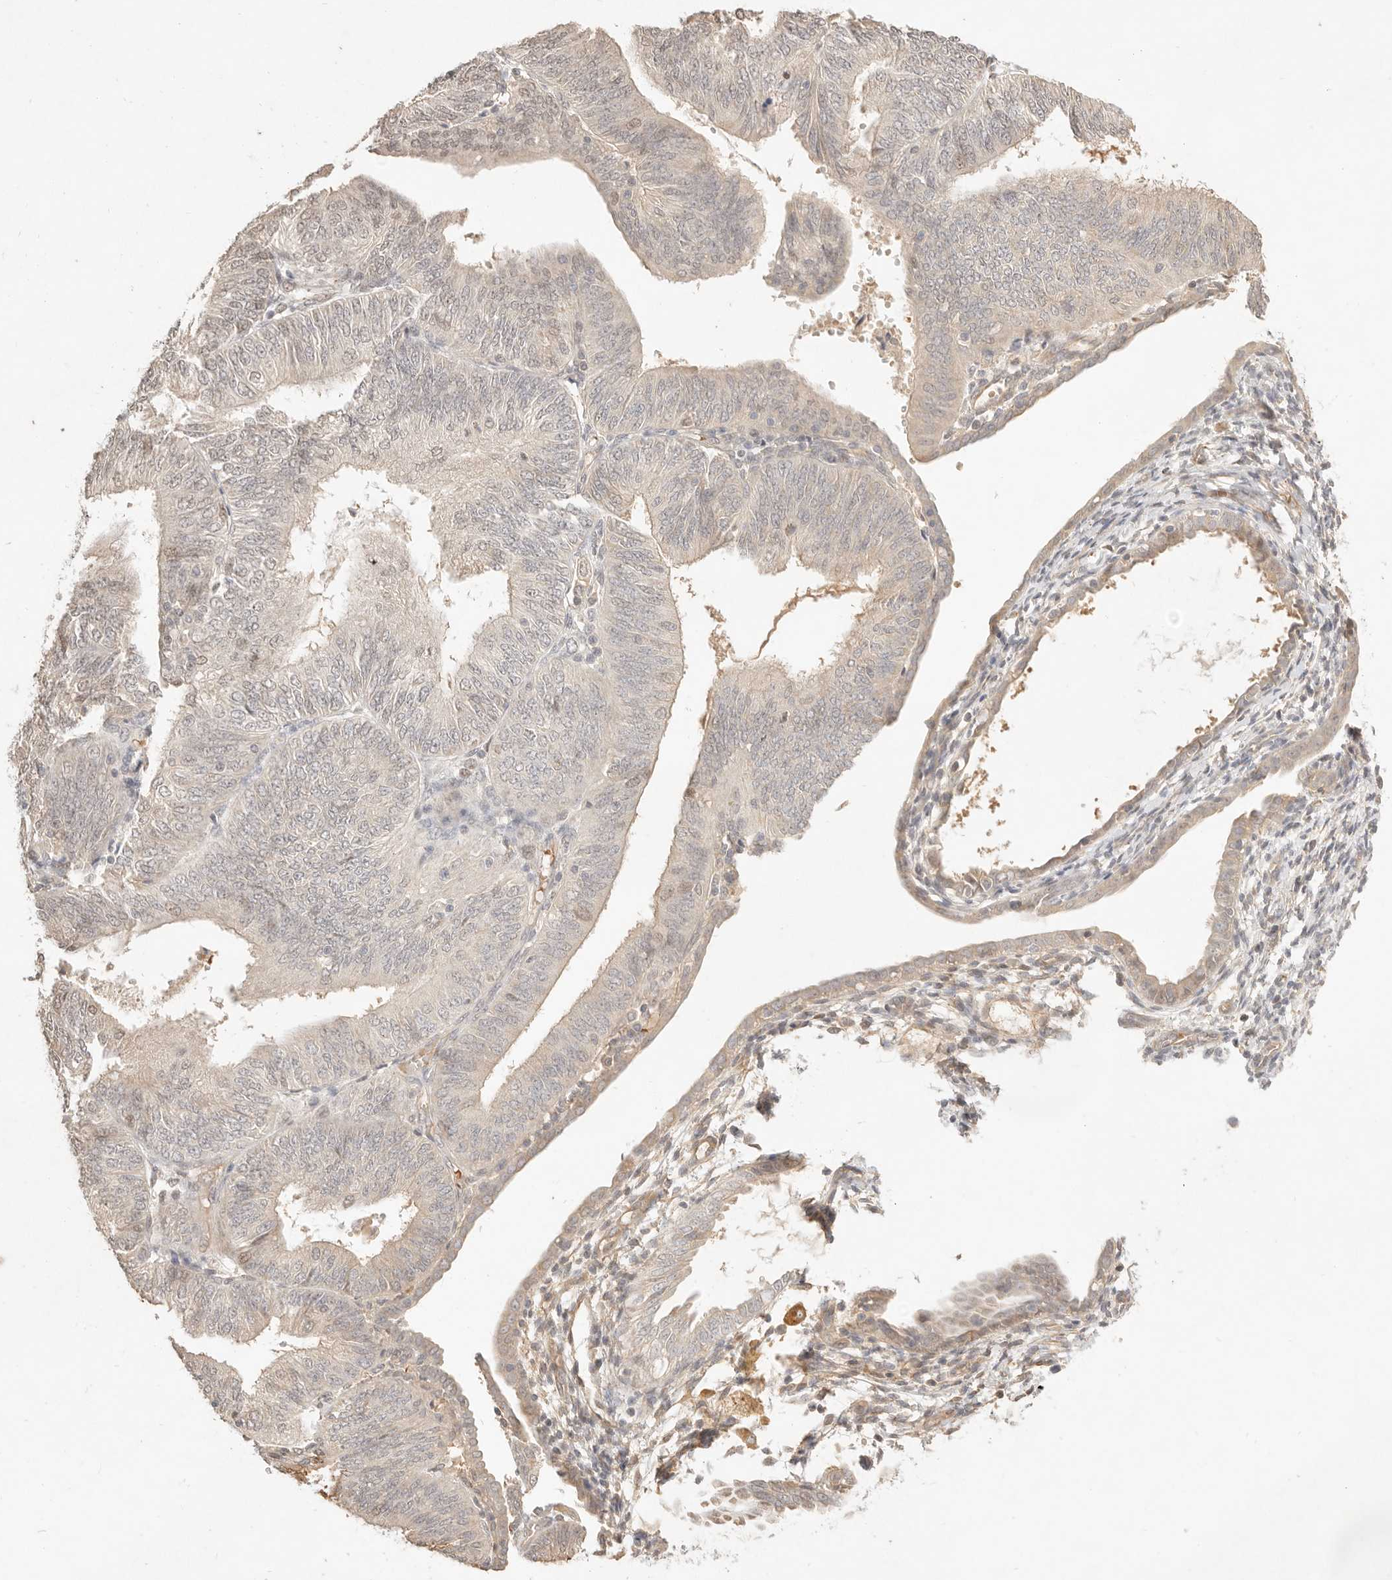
{"staining": {"intensity": "weak", "quantity": ">75%", "location": "nuclear"}, "tissue": "endometrial cancer", "cell_type": "Tumor cells", "image_type": "cancer", "snomed": [{"axis": "morphology", "description": "Adenocarcinoma, NOS"}, {"axis": "topography", "description": "Endometrium"}], "caption": "Immunohistochemistry (IHC) staining of endometrial cancer, which shows low levels of weak nuclear staining in about >75% of tumor cells indicating weak nuclear protein staining. The staining was performed using DAB (3,3'-diaminobenzidine) (brown) for protein detection and nuclei were counterstained in hematoxylin (blue).", "gene": "MEP1A", "patient": {"sex": "female", "age": 58}}